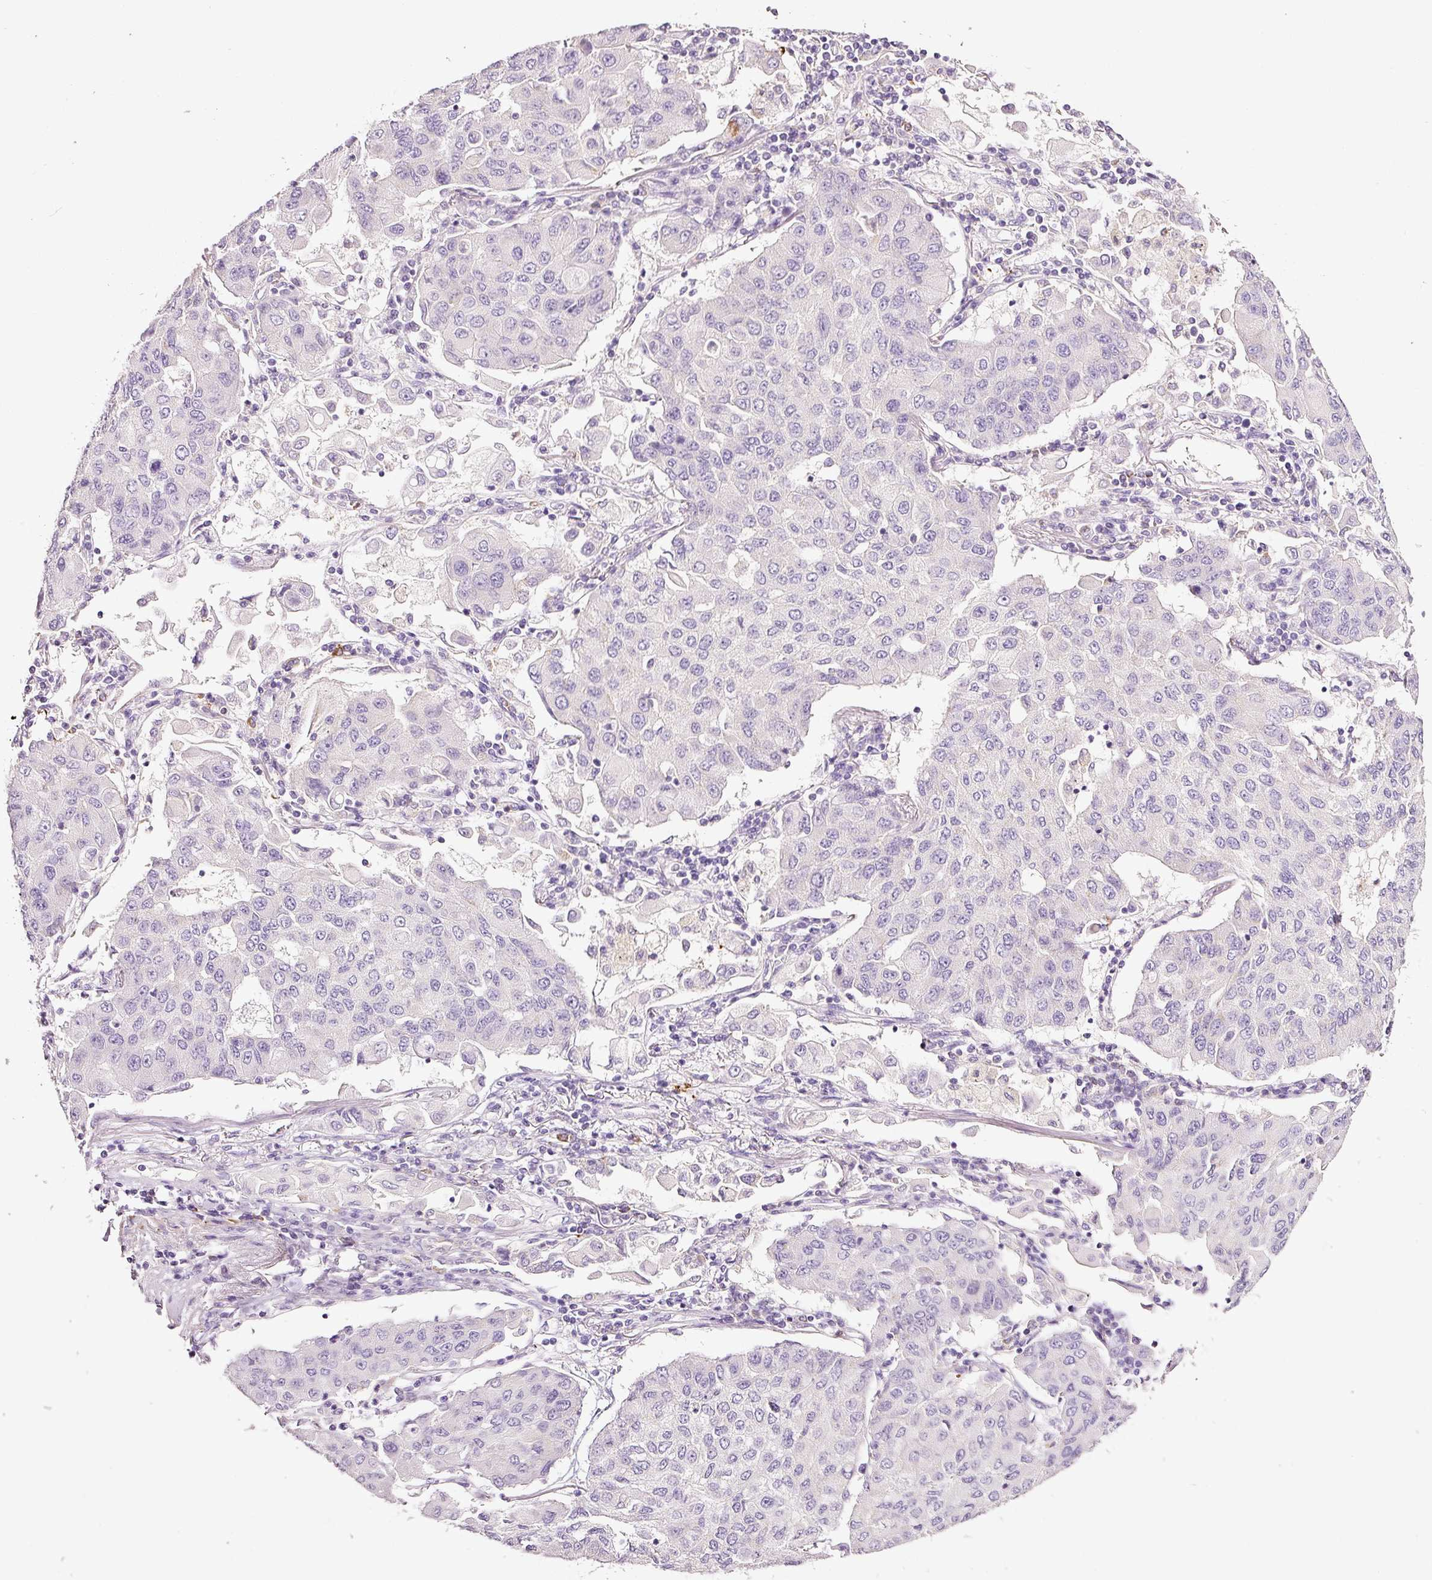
{"staining": {"intensity": "negative", "quantity": "none", "location": "none"}, "tissue": "lung cancer", "cell_type": "Tumor cells", "image_type": "cancer", "snomed": [{"axis": "morphology", "description": "Squamous cell carcinoma, NOS"}, {"axis": "topography", "description": "Lung"}], "caption": "The image exhibits no significant staining in tumor cells of lung squamous cell carcinoma.", "gene": "CYB561A3", "patient": {"sex": "male", "age": 74}}